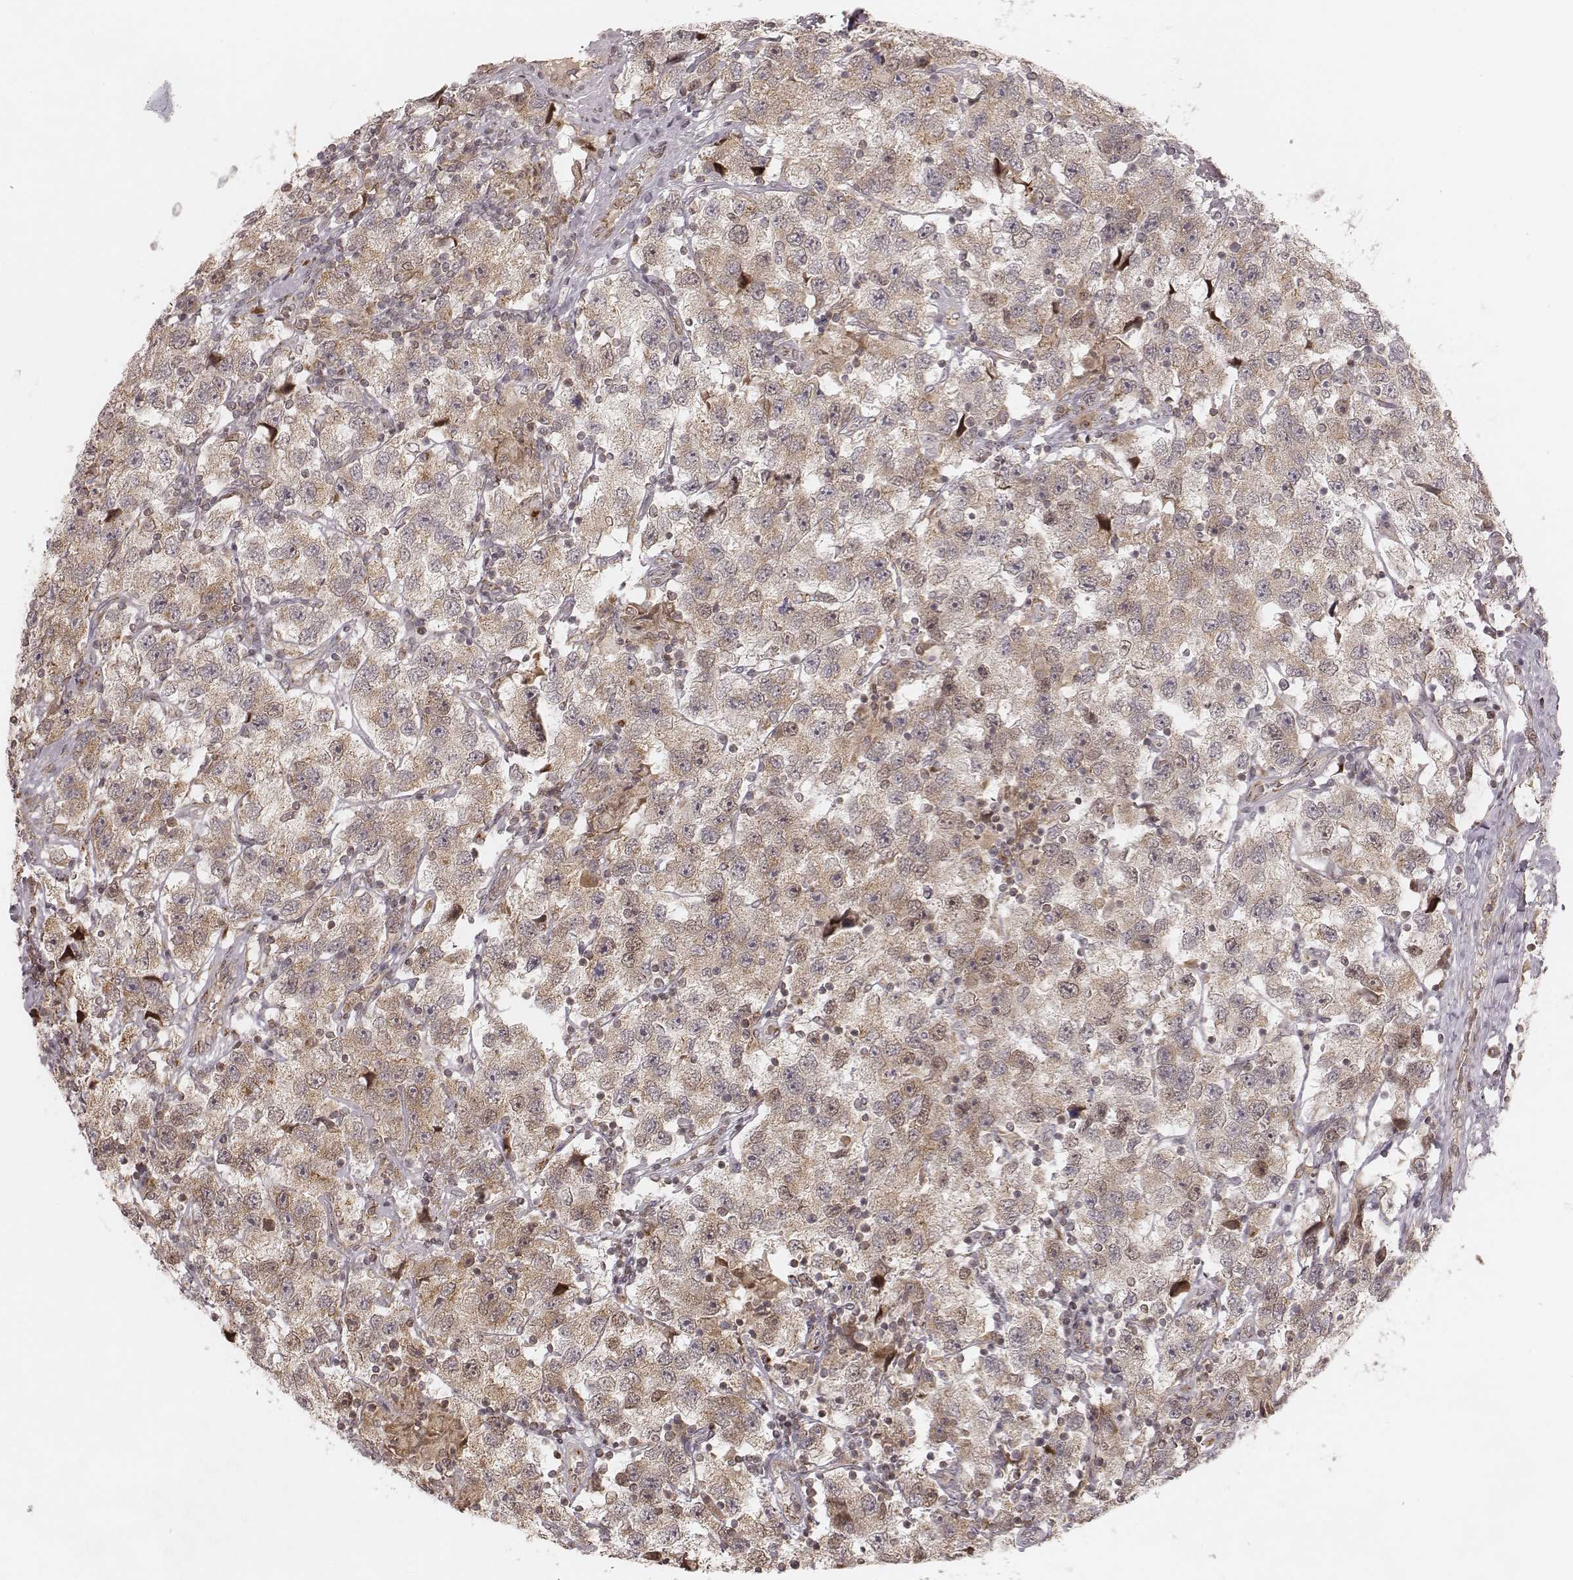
{"staining": {"intensity": "weak", "quantity": ">75%", "location": "cytoplasmic/membranous"}, "tissue": "testis cancer", "cell_type": "Tumor cells", "image_type": "cancer", "snomed": [{"axis": "morphology", "description": "Seminoma, NOS"}, {"axis": "topography", "description": "Testis"}], "caption": "Human testis cancer stained with a brown dye exhibits weak cytoplasmic/membranous positive expression in about >75% of tumor cells.", "gene": "MYO19", "patient": {"sex": "male", "age": 26}}